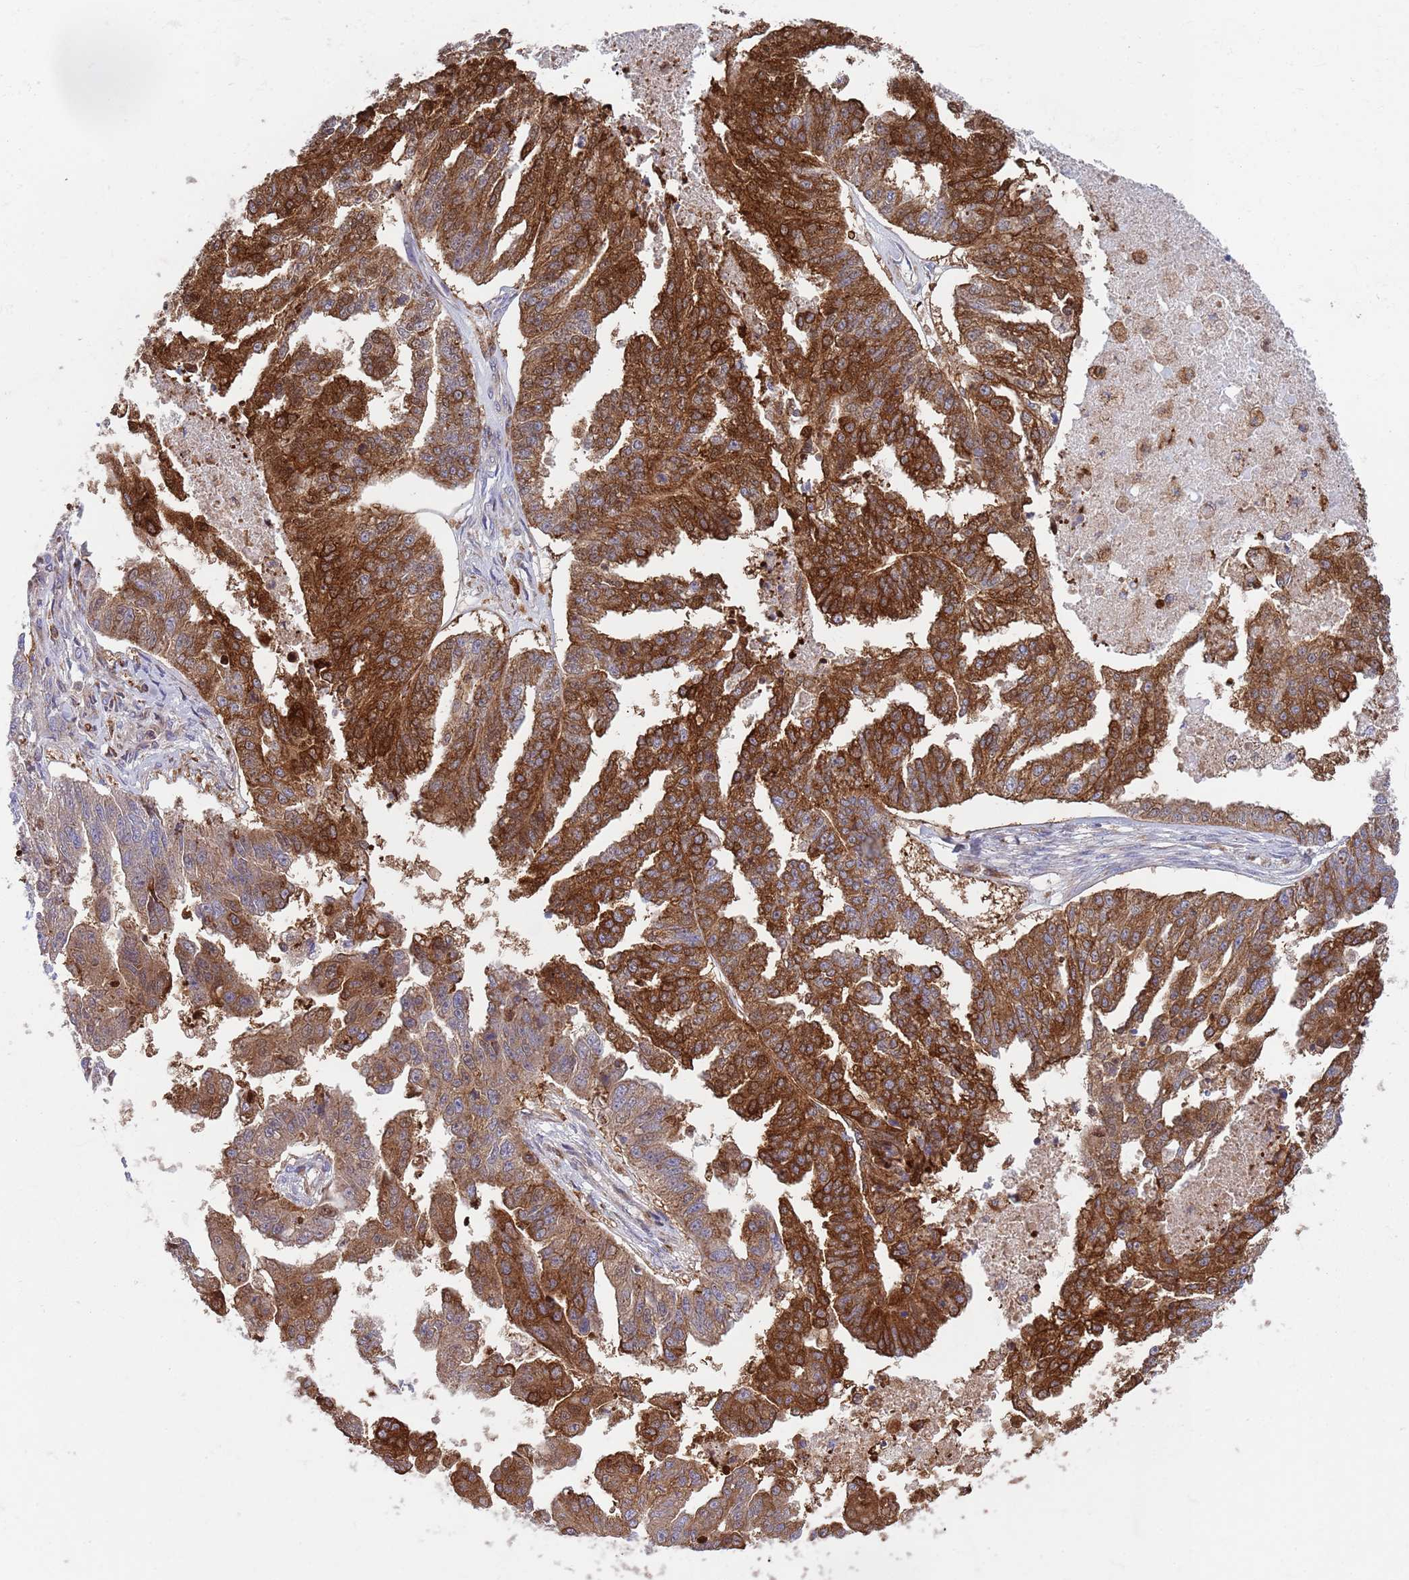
{"staining": {"intensity": "strong", "quantity": "25%-75%", "location": "cytoplasmic/membranous"}, "tissue": "ovarian cancer", "cell_type": "Tumor cells", "image_type": "cancer", "snomed": [{"axis": "morphology", "description": "Cystadenocarcinoma, serous, NOS"}, {"axis": "topography", "description": "Ovary"}], "caption": "High-power microscopy captured an immunohistochemistry (IHC) image of ovarian cancer (serous cystadenocarcinoma), revealing strong cytoplasmic/membranous expression in about 25%-75% of tumor cells.", "gene": "ZMYM5", "patient": {"sex": "female", "age": 58}}